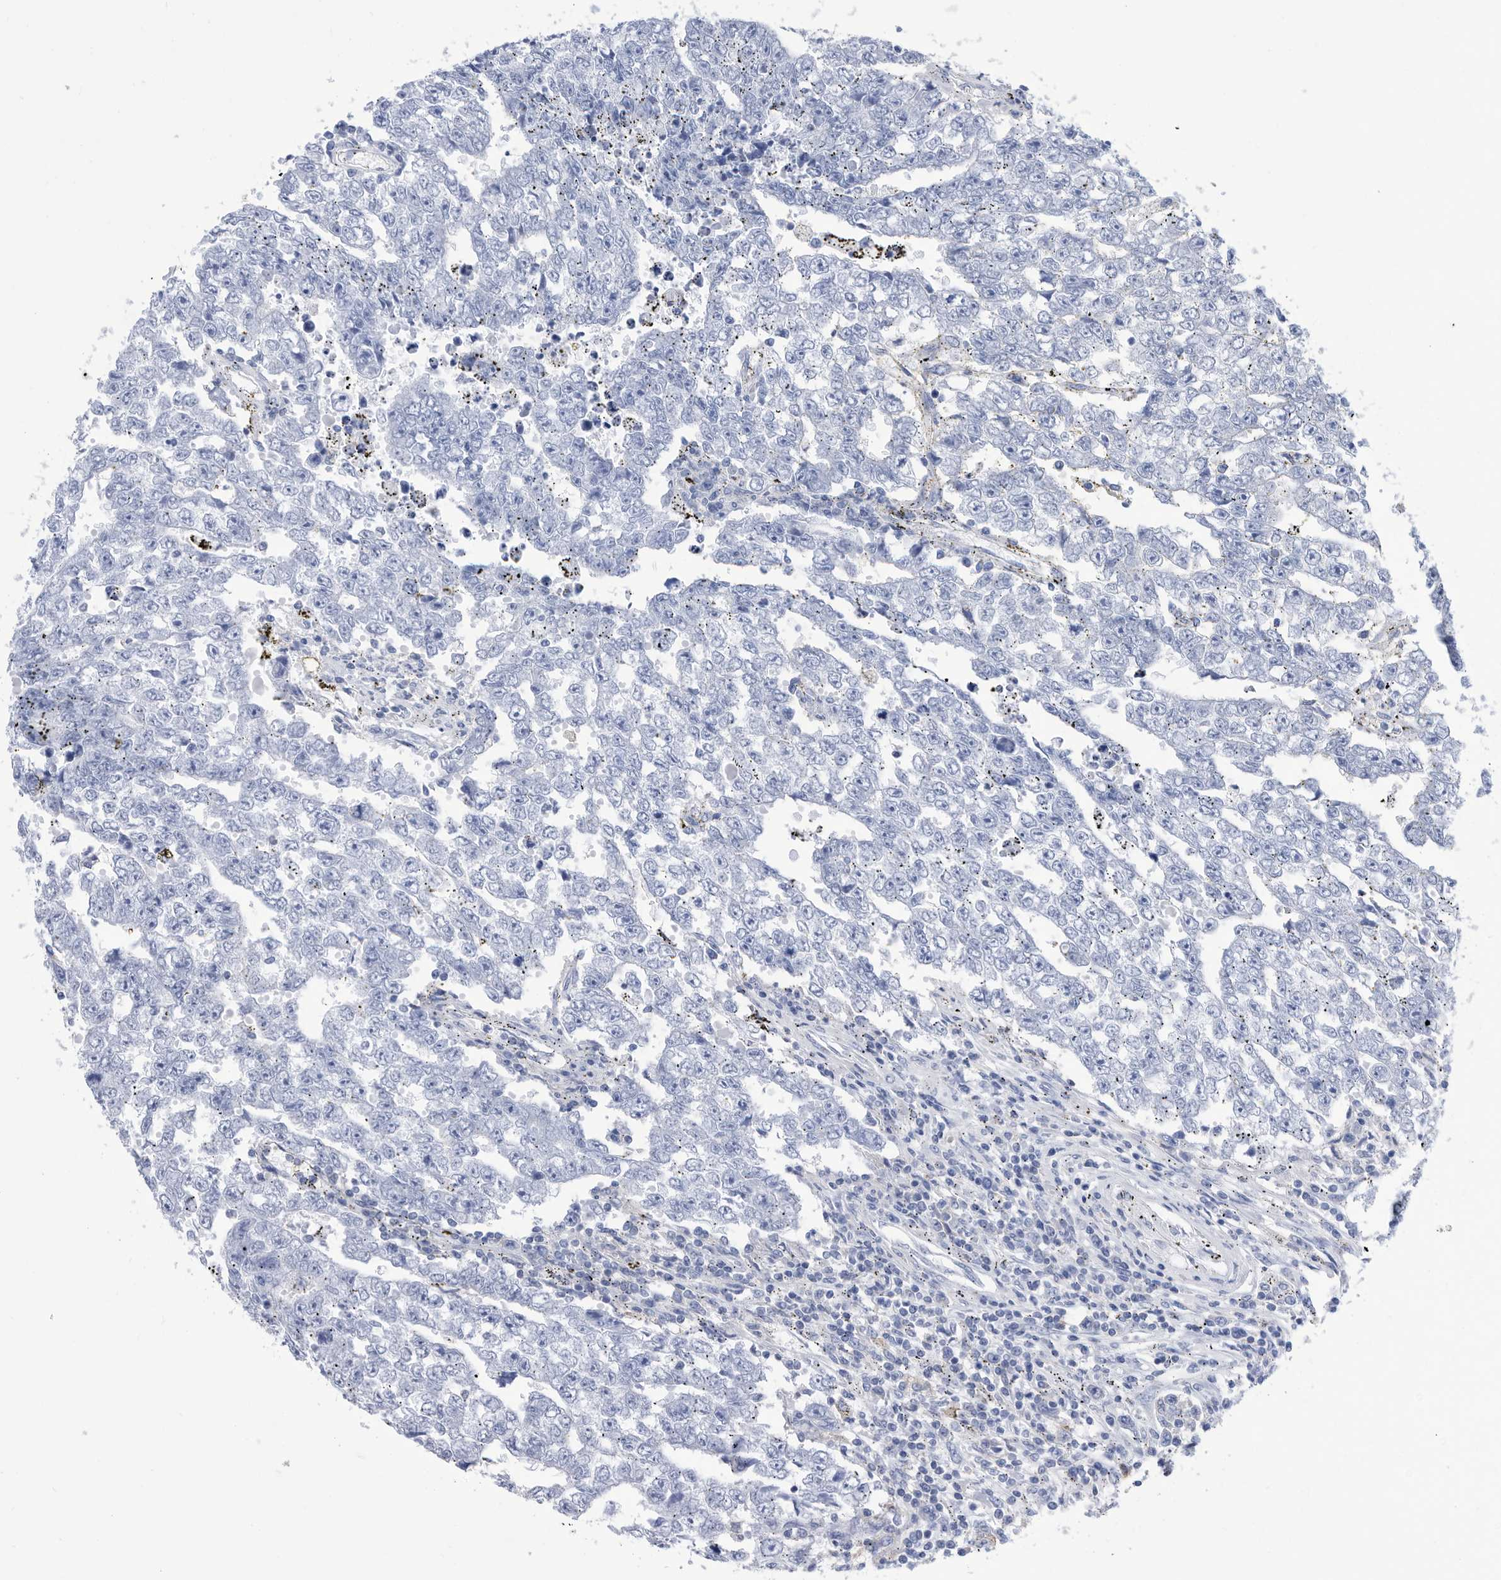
{"staining": {"intensity": "negative", "quantity": "none", "location": "none"}, "tissue": "testis cancer", "cell_type": "Tumor cells", "image_type": "cancer", "snomed": [{"axis": "morphology", "description": "Carcinoma, Embryonal, NOS"}, {"axis": "topography", "description": "Testis"}], "caption": "Testis cancer (embryonal carcinoma) was stained to show a protein in brown. There is no significant positivity in tumor cells.", "gene": "SMG7", "patient": {"sex": "male", "age": 25}}